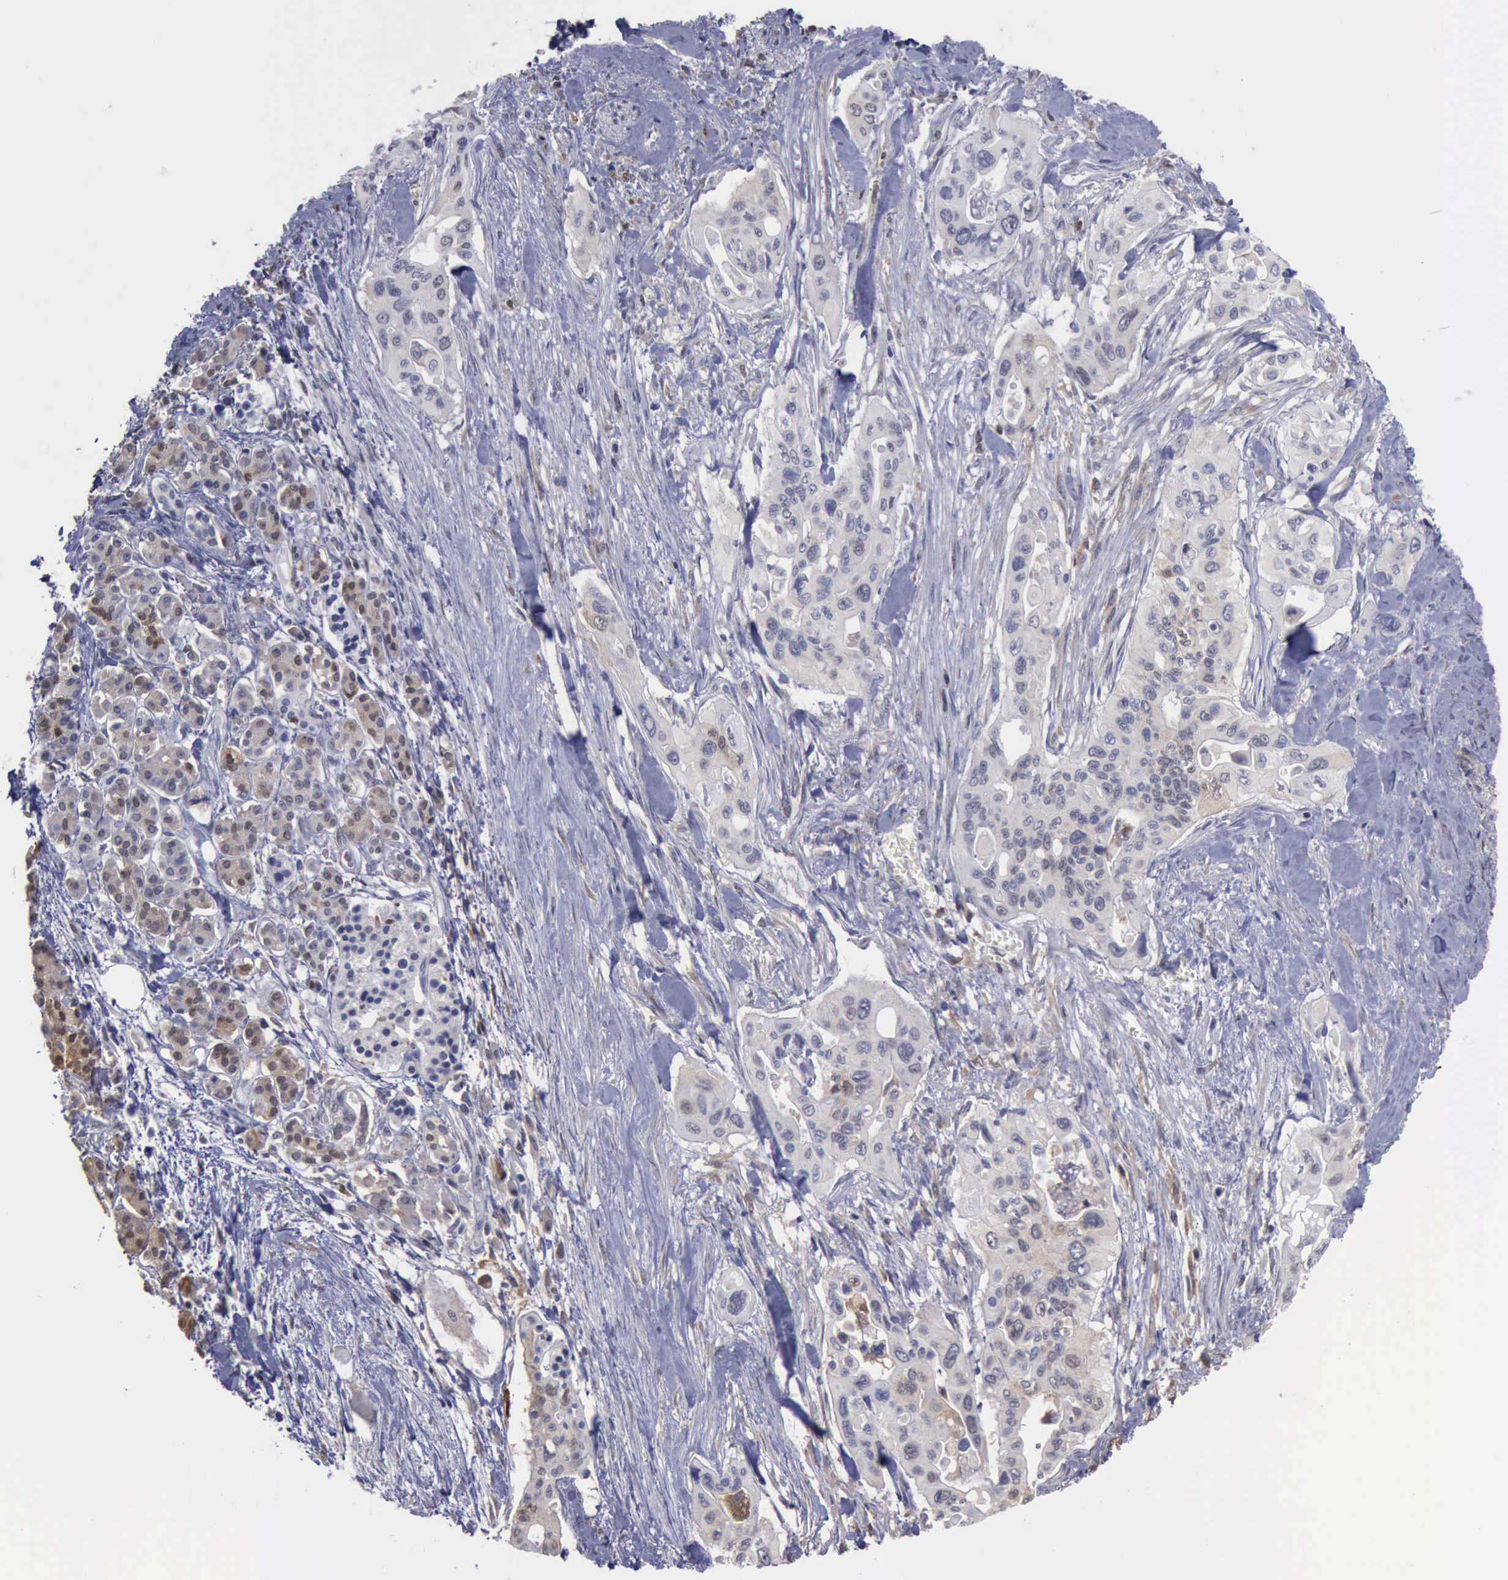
{"staining": {"intensity": "weak", "quantity": "25%-75%", "location": "cytoplasmic/membranous"}, "tissue": "pancreatic cancer", "cell_type": "Tumor cells", "image_type": "cancer", "snomed": [{"axis": "morphology", "description": "Adenocarcinoma, NOS"}, {"axis": "topography", "description": "Pancreas"}], "caption": "IHC photomicrograph of human pancreatic cancer stained for a protein (brown), which reveals low levels of weak cytoplasmic/membranous positivity in approximately 25%-75% of tumor cells.", "gene": "STAT1", "patient": {"sex": "male", "age": 77}}